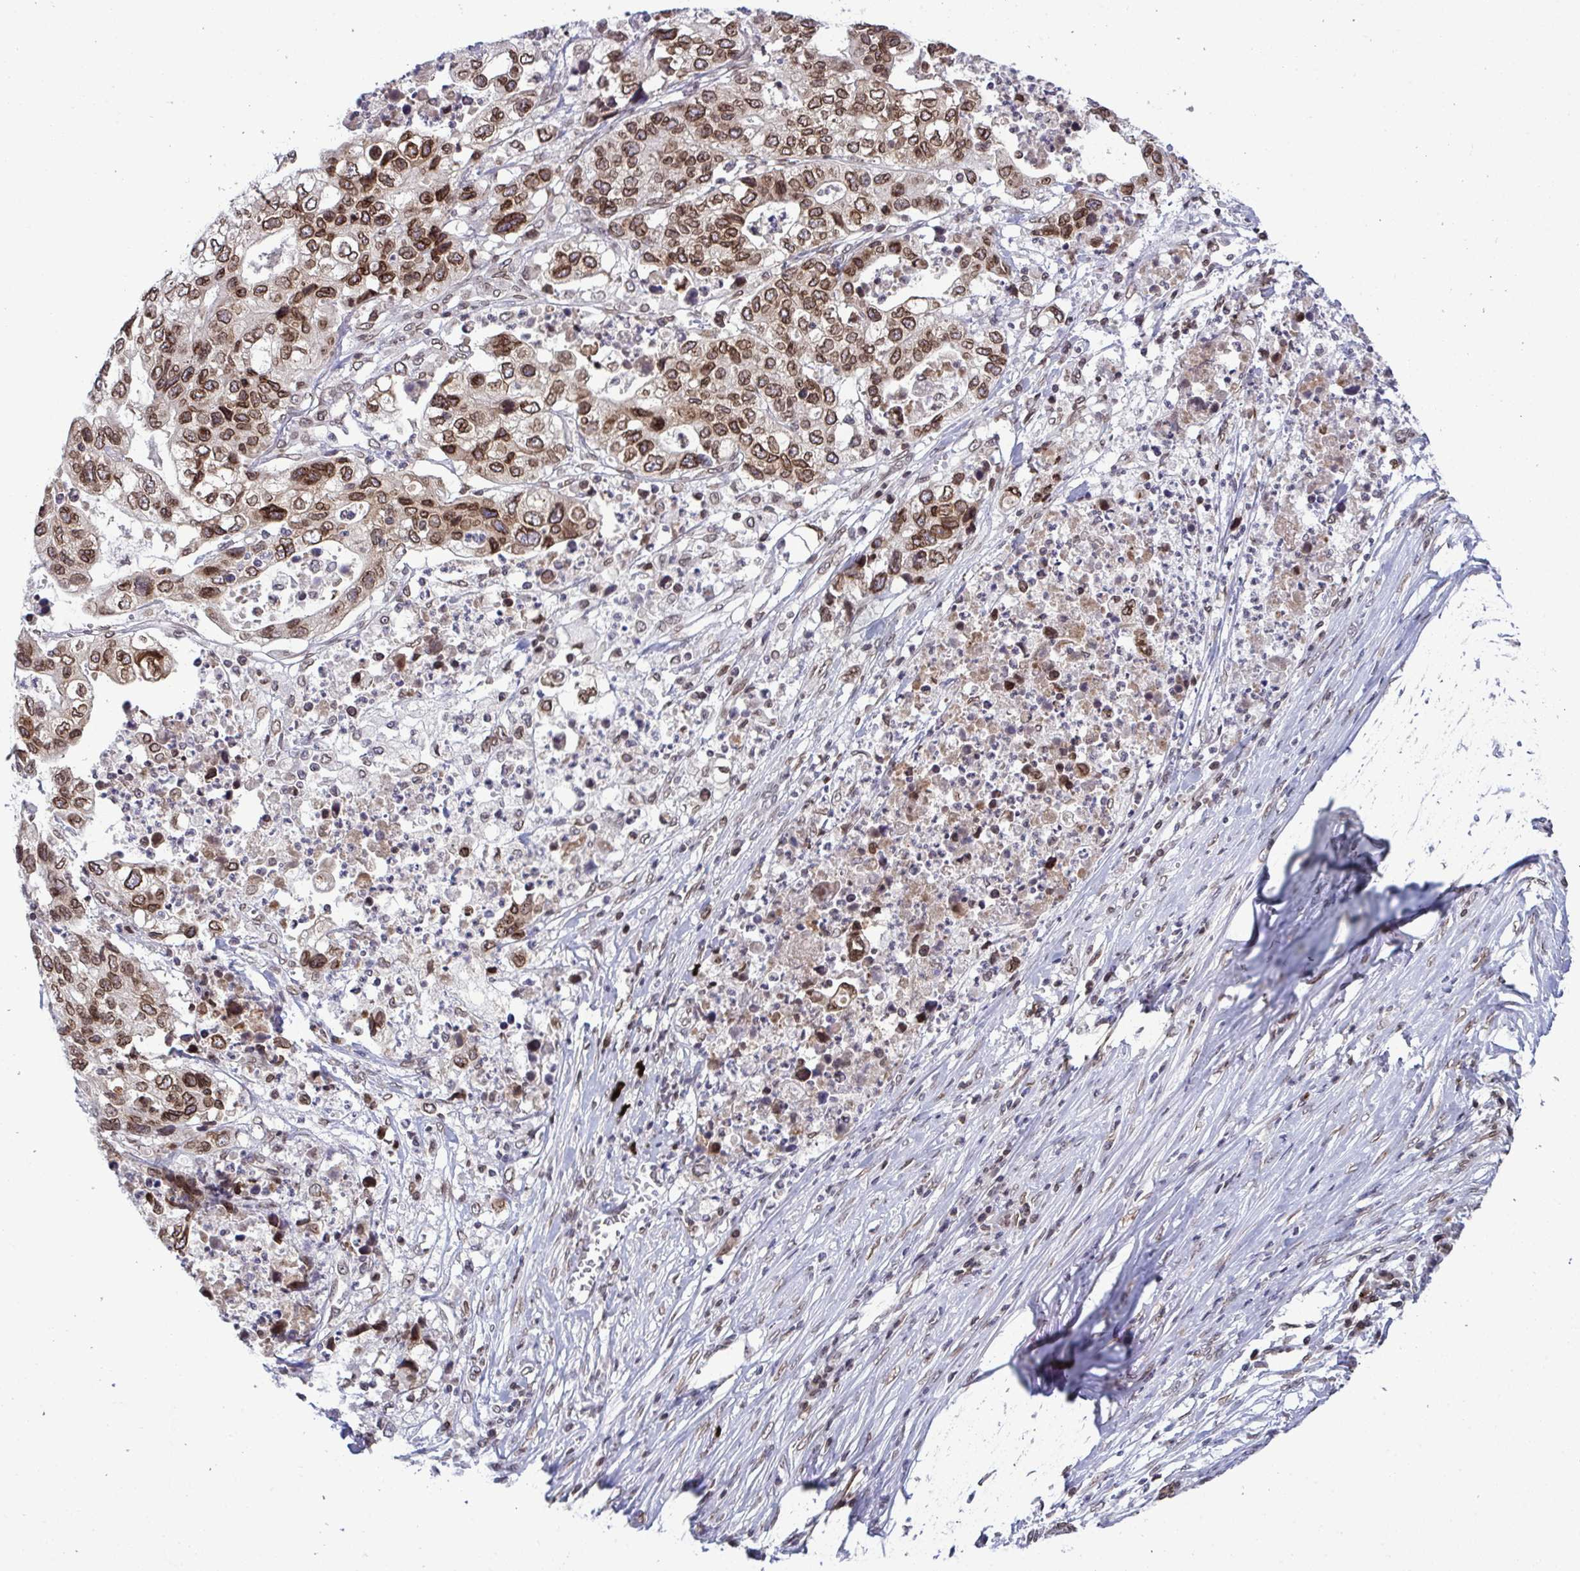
{"staining": {"intensity": "strong", "quantity": ">75%", "location": "cytoplasmic/membranous,nuclear"}, "tissue": "stomach cancer", "cell_type": "Tumor cells", "image_type": "cancer", "snomed": [{"axis": "morphology", "description": "Adenocarcinoma, NOS"}, {"axis": "topography", "description": "Stomach, upper"}], "caption": "Immunohistochemistry (IHC) micrograph of neoplastic tissue: human adenocarcinoma (stomach) stained using IHC exhibits high levels of strong protein expression localized specifically in the cytoplasmic/membranous and nuclear of tumor cells, appearing as a cytoplasmic/membranous and nuclear brown color.", "gene": "RANBP2", "patient": {"sex": "female", "age": 67}}